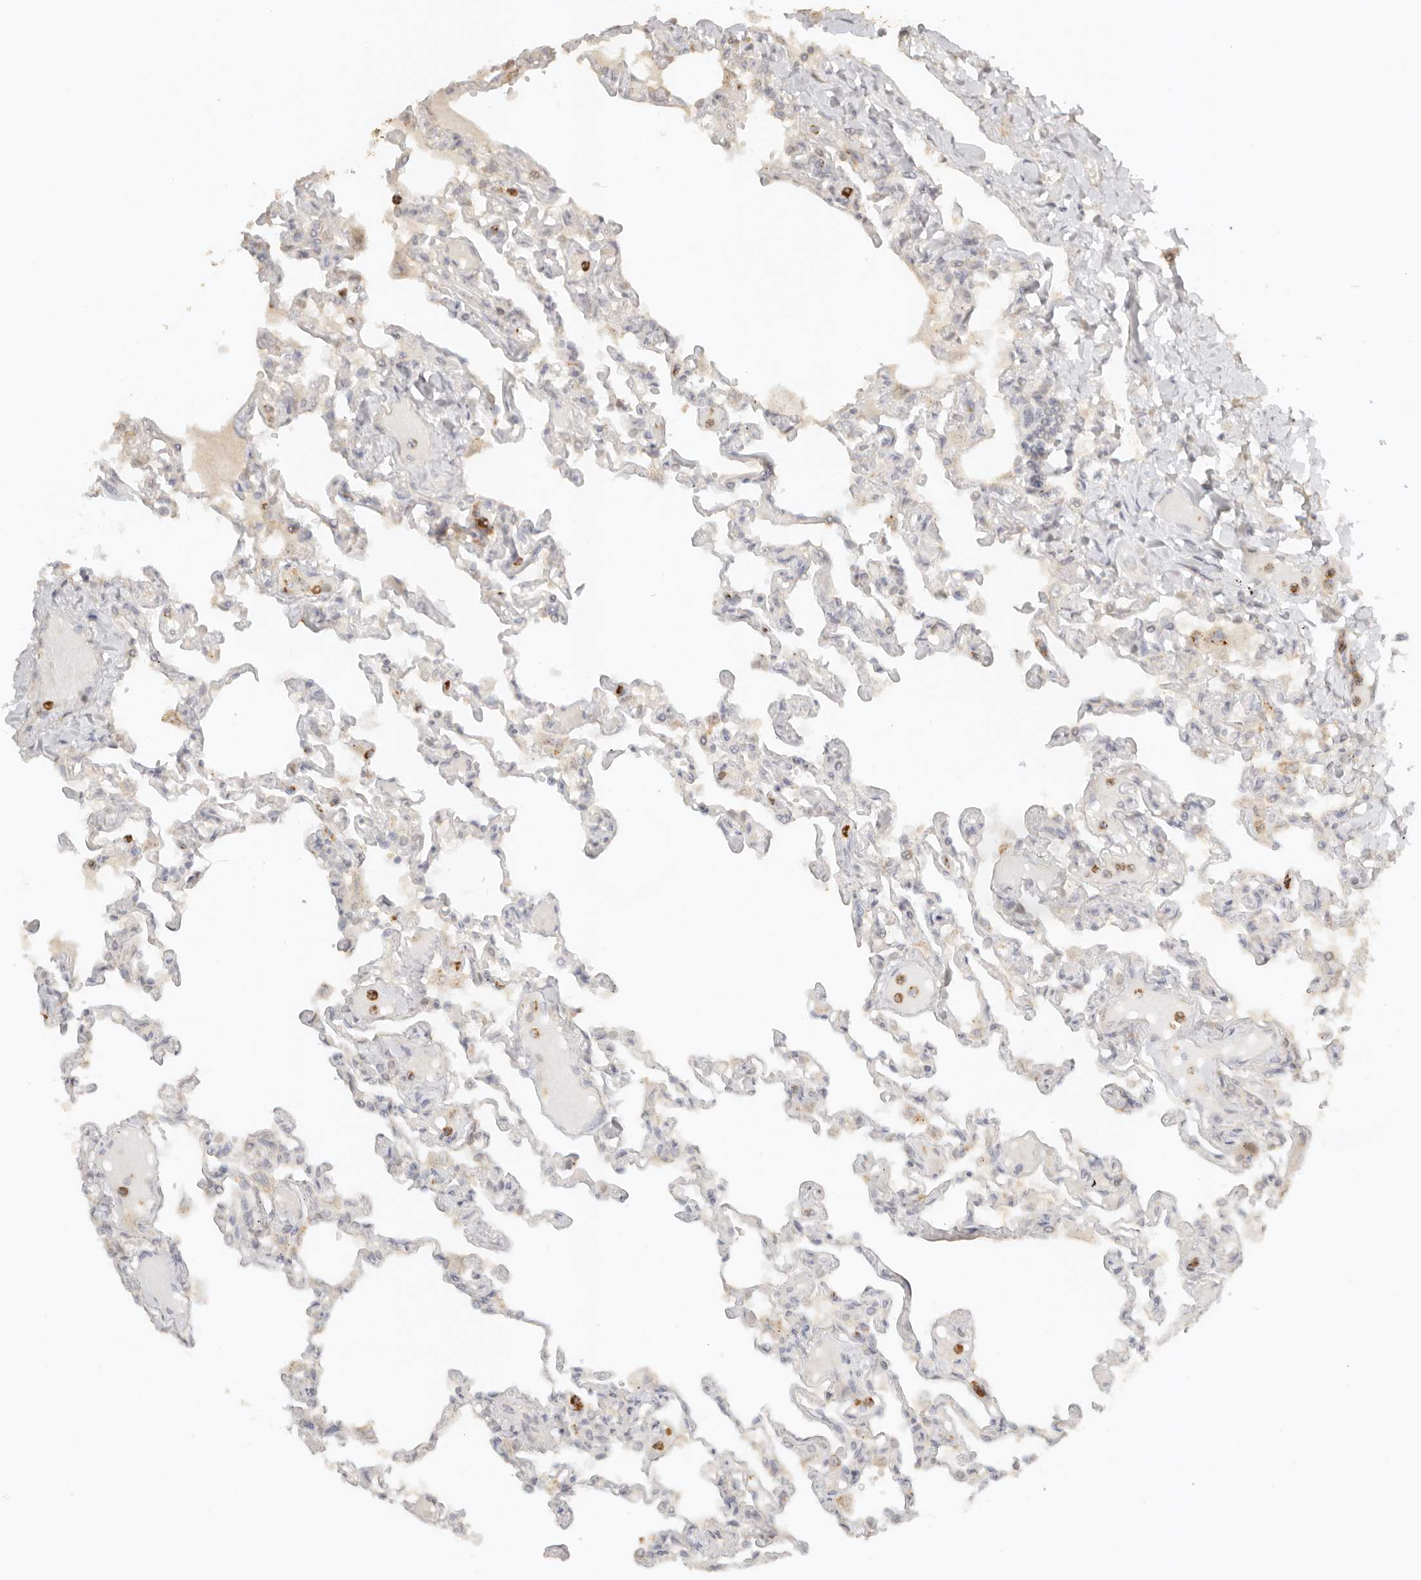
{"staining": {"intensity": "moderate", "quantity": "<25%", "location": "cytoplasmic/membranous"}, "tissue": "lung", "cell_type": "Alveolar cells", "image_type": "normal", "snomed": [{"axis": "morphology", "description": "Normal tissue, NOS"}, {"axis": "topography", "description": "Lung"}], "caption": "About <25% of alveolar cells in benign human lung exhibit moderate cytoplasmic/membranous protein staining as visualized by brown immunohistochemical staining.", "gene": "KIF2B", "patient": {"sex": "male", "age": 21}}